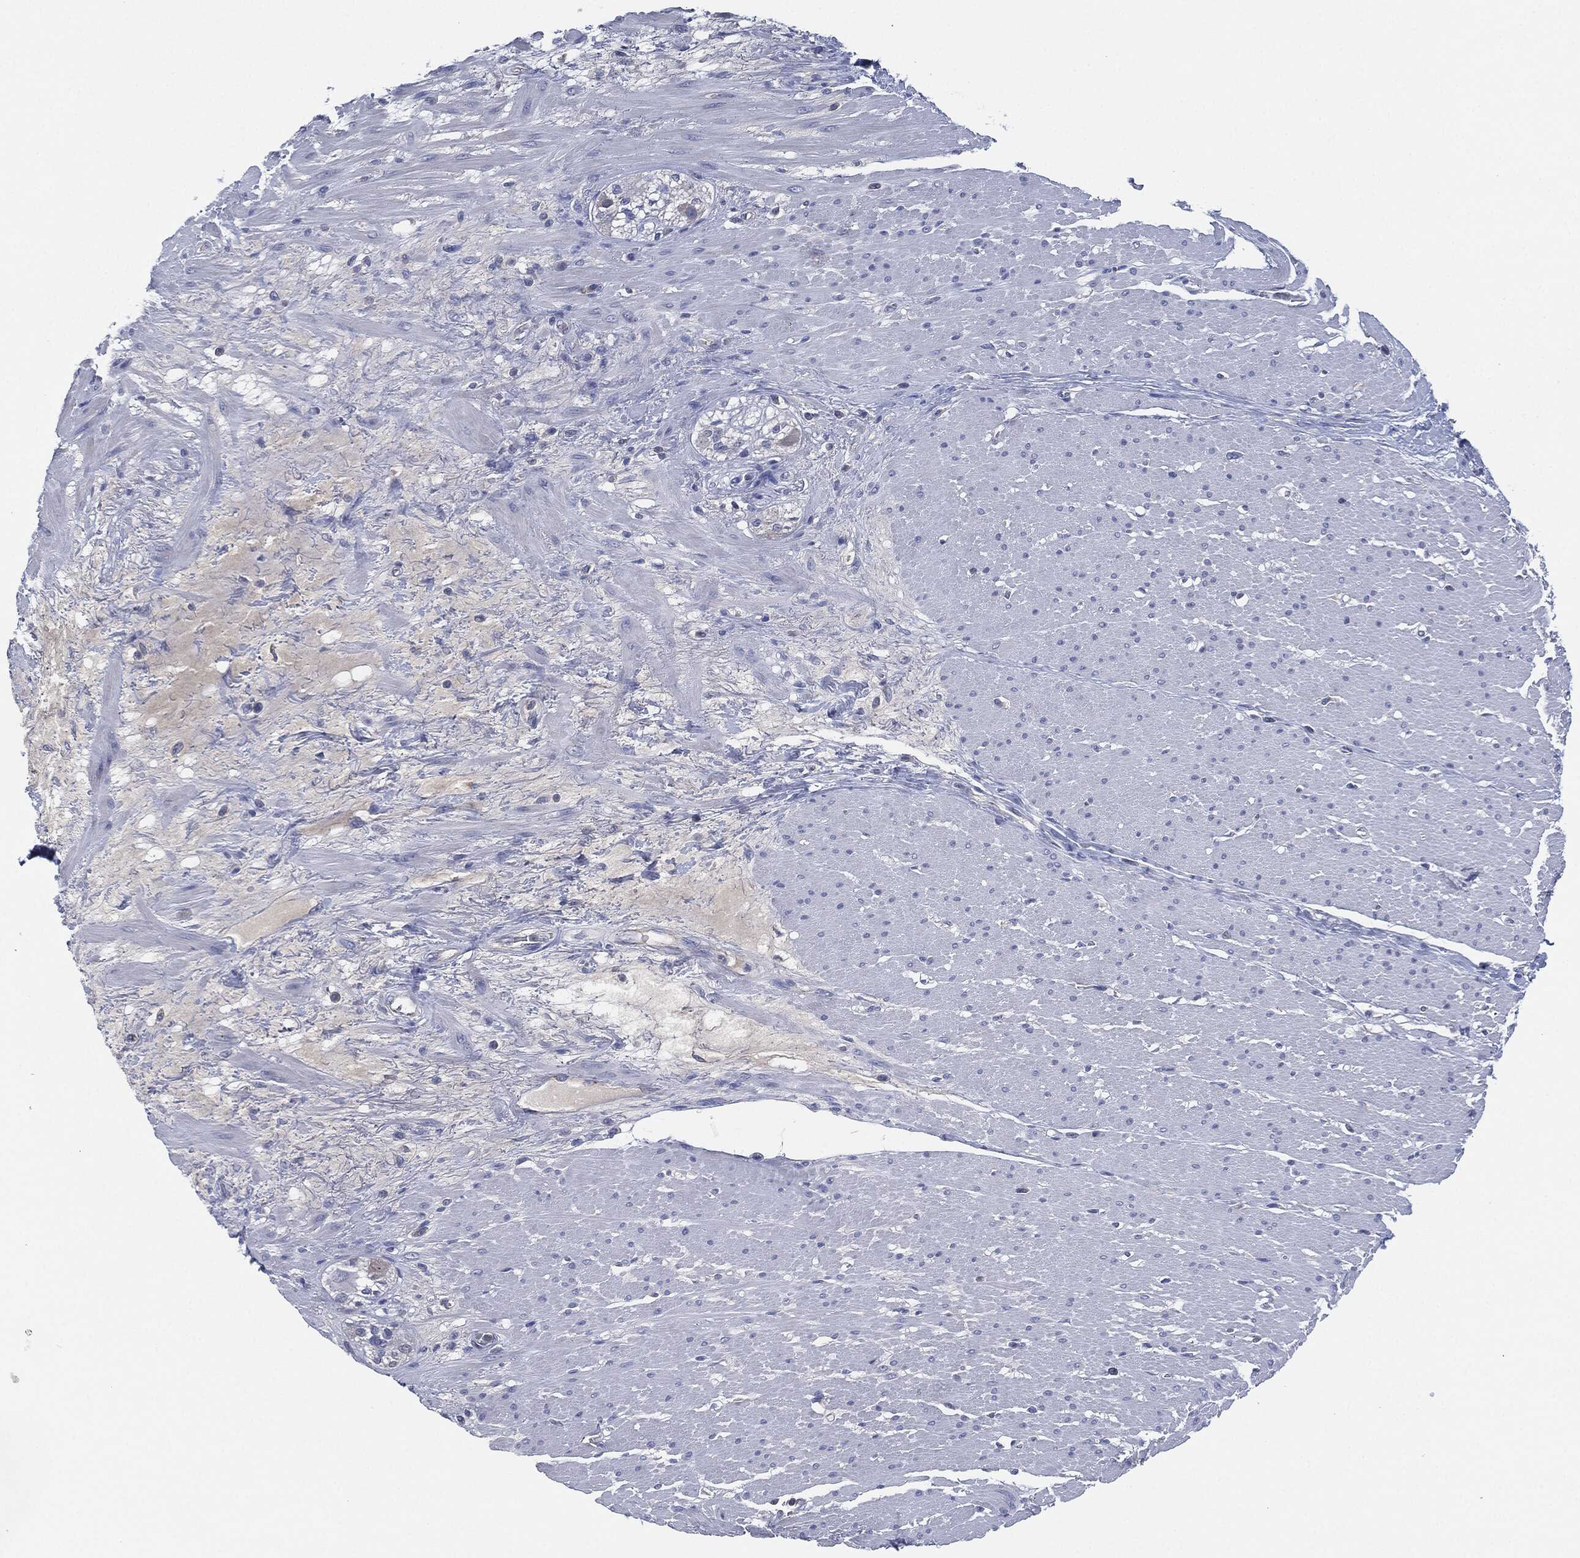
{"staining": {"intensity": "negative", "quantity": "none", "location": "none"}, "tissue": "smooth muscle", "cell_type": "Smooth muscle cells", "image_type": "normal", "snomed": [{"axis": "morphology", "description": "Normal tissue, NOS"}, {"axis": "topography", "description": "Soft tissue"}, {"axis": "topography", "description": "Smooth muscle"}], "caption": "The micrograph exhibits no significant expression in smooth muscle cells of smooth muscle.", "gene": "SHROOM2", "patient": {"sex": "male", "age": 72}}